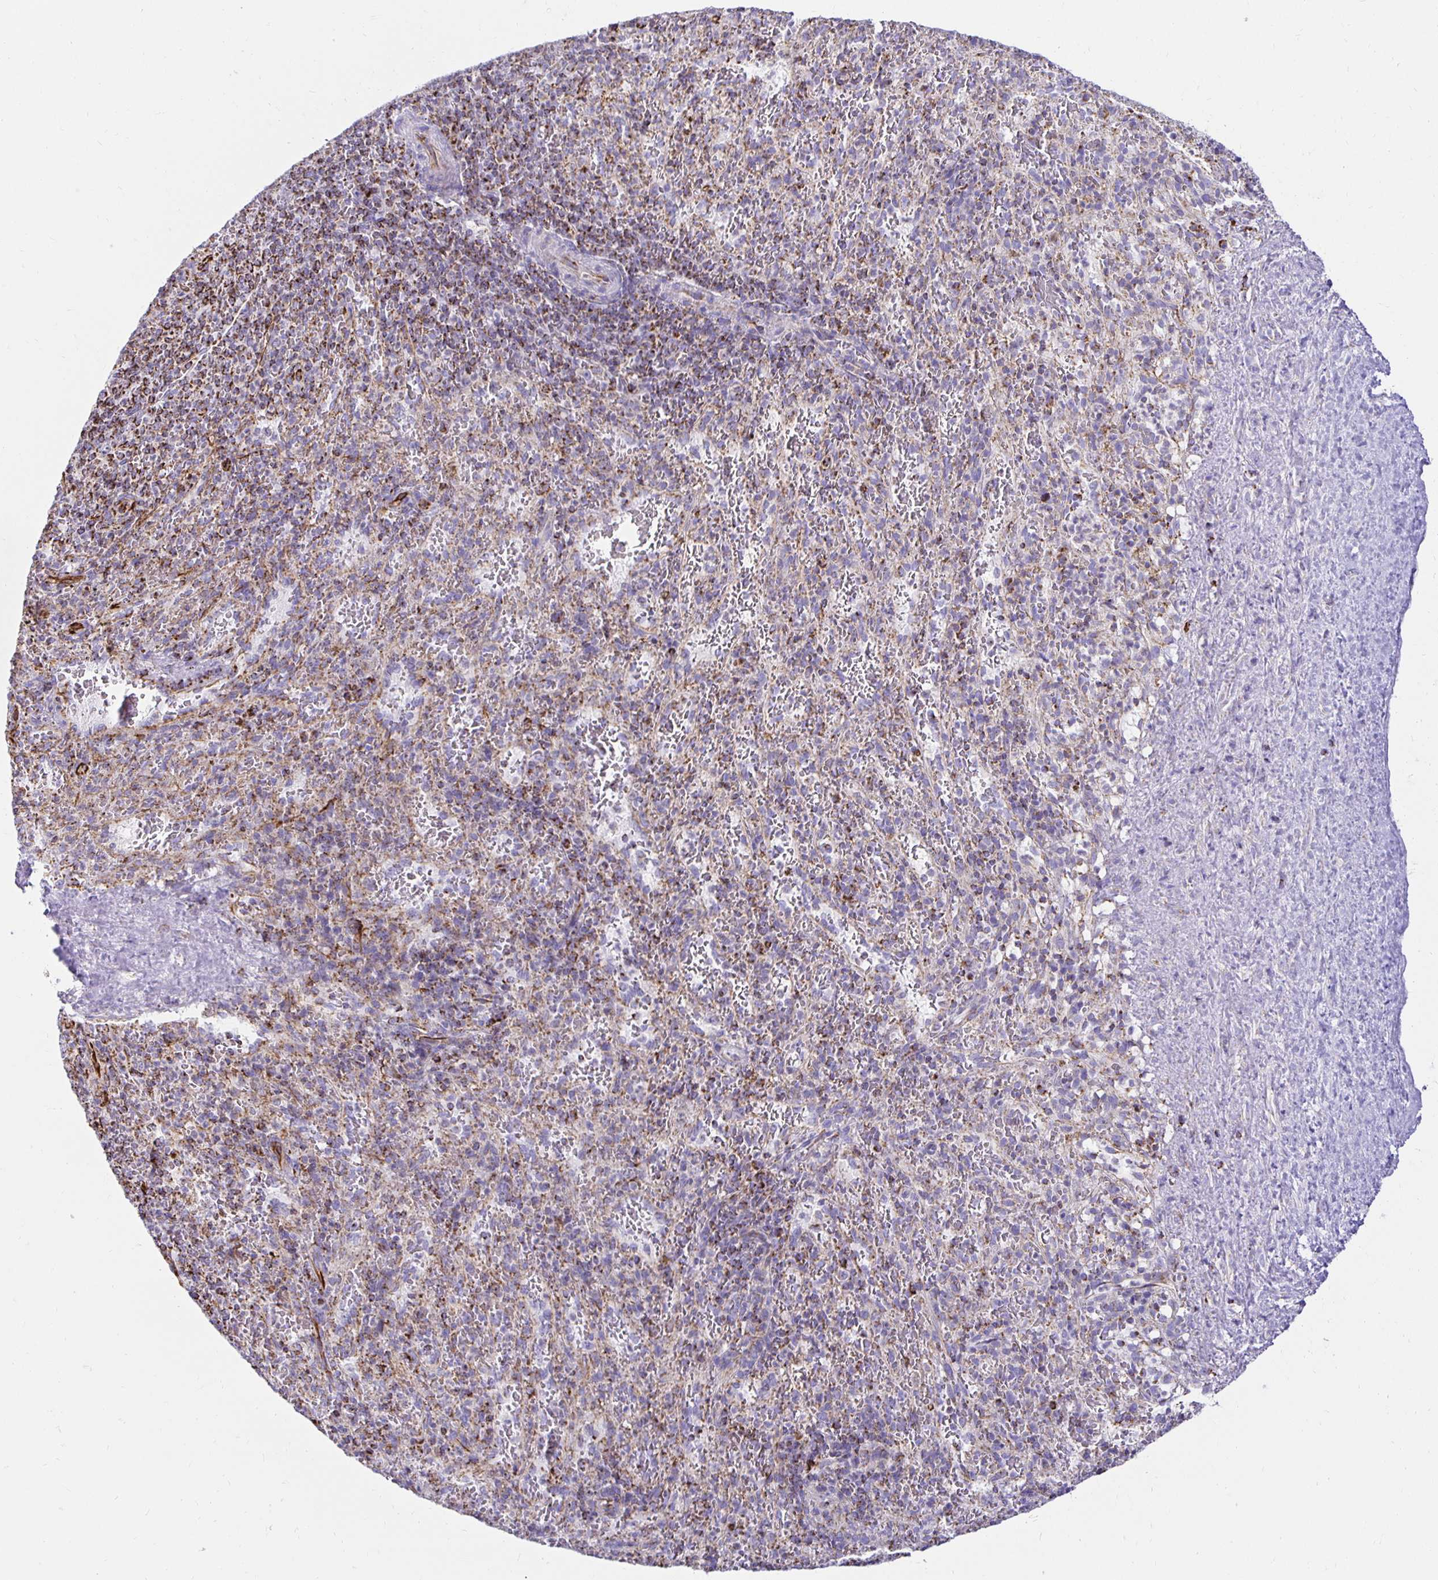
{"staining": {"intensity": "moderate", "quantity": "<25%", "location": "cytoplasmic/membranous"}, "tissue": "spleen", "cell_type": "Cells in red pulp", "image_type": "normal", "snomed": [{"axis": "morphology", "description": "Normal tissue, NOS"}, {"axis": "topography", "description": "Spleen"}], "caption": "A histopathology image of human spleen stained for a protein demonstrates moderate cytoplasmic/membranous brown staining in cells in red pulp.", "gene": "PLAAT2", "patient": {"sex": "male", "age": 57}}